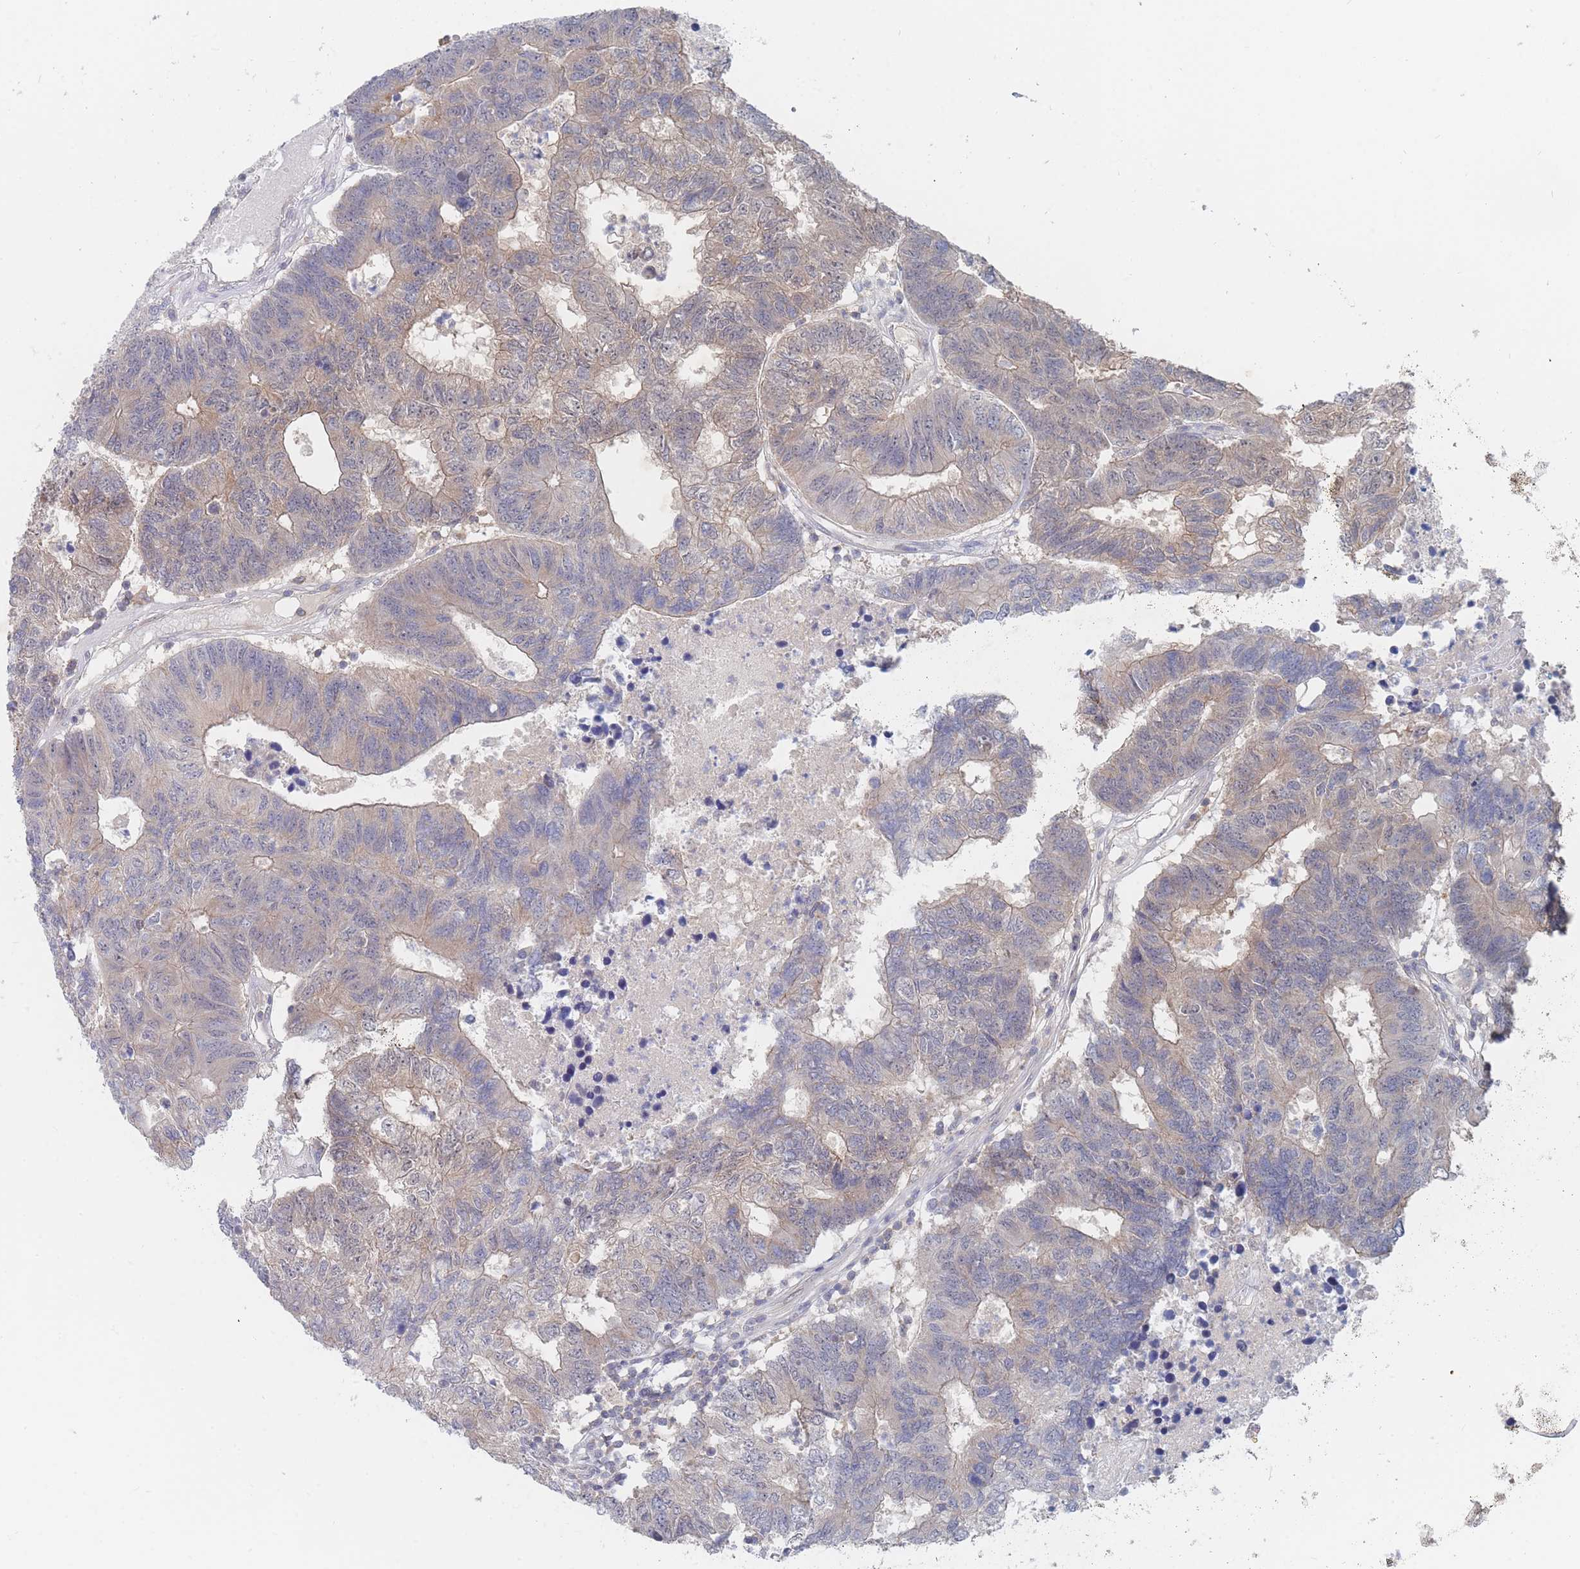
{"staining": {"intensity": "weak", "quantity": "25%-75%", "location": "cytoplasmic/membranous"}, "tissue": "colorectal cancer", "cell_type": "Tumor cells", "image_type": "cancer", "snomed": [{"axis": "morphology", "description": "Adenocarcinoma, NOS"}, {"axis": "topography", "description": "Colon"}], "caption": "A histopathology image showing weak cytoplasmic/membranous expression in approximately 25%-75% of tumor cells in colorectal adenocarcinoma, as visualized by brown immunohistochemical staining.", "gene": "PPP6C", "patient": {"sex": "female", "age": 48}}